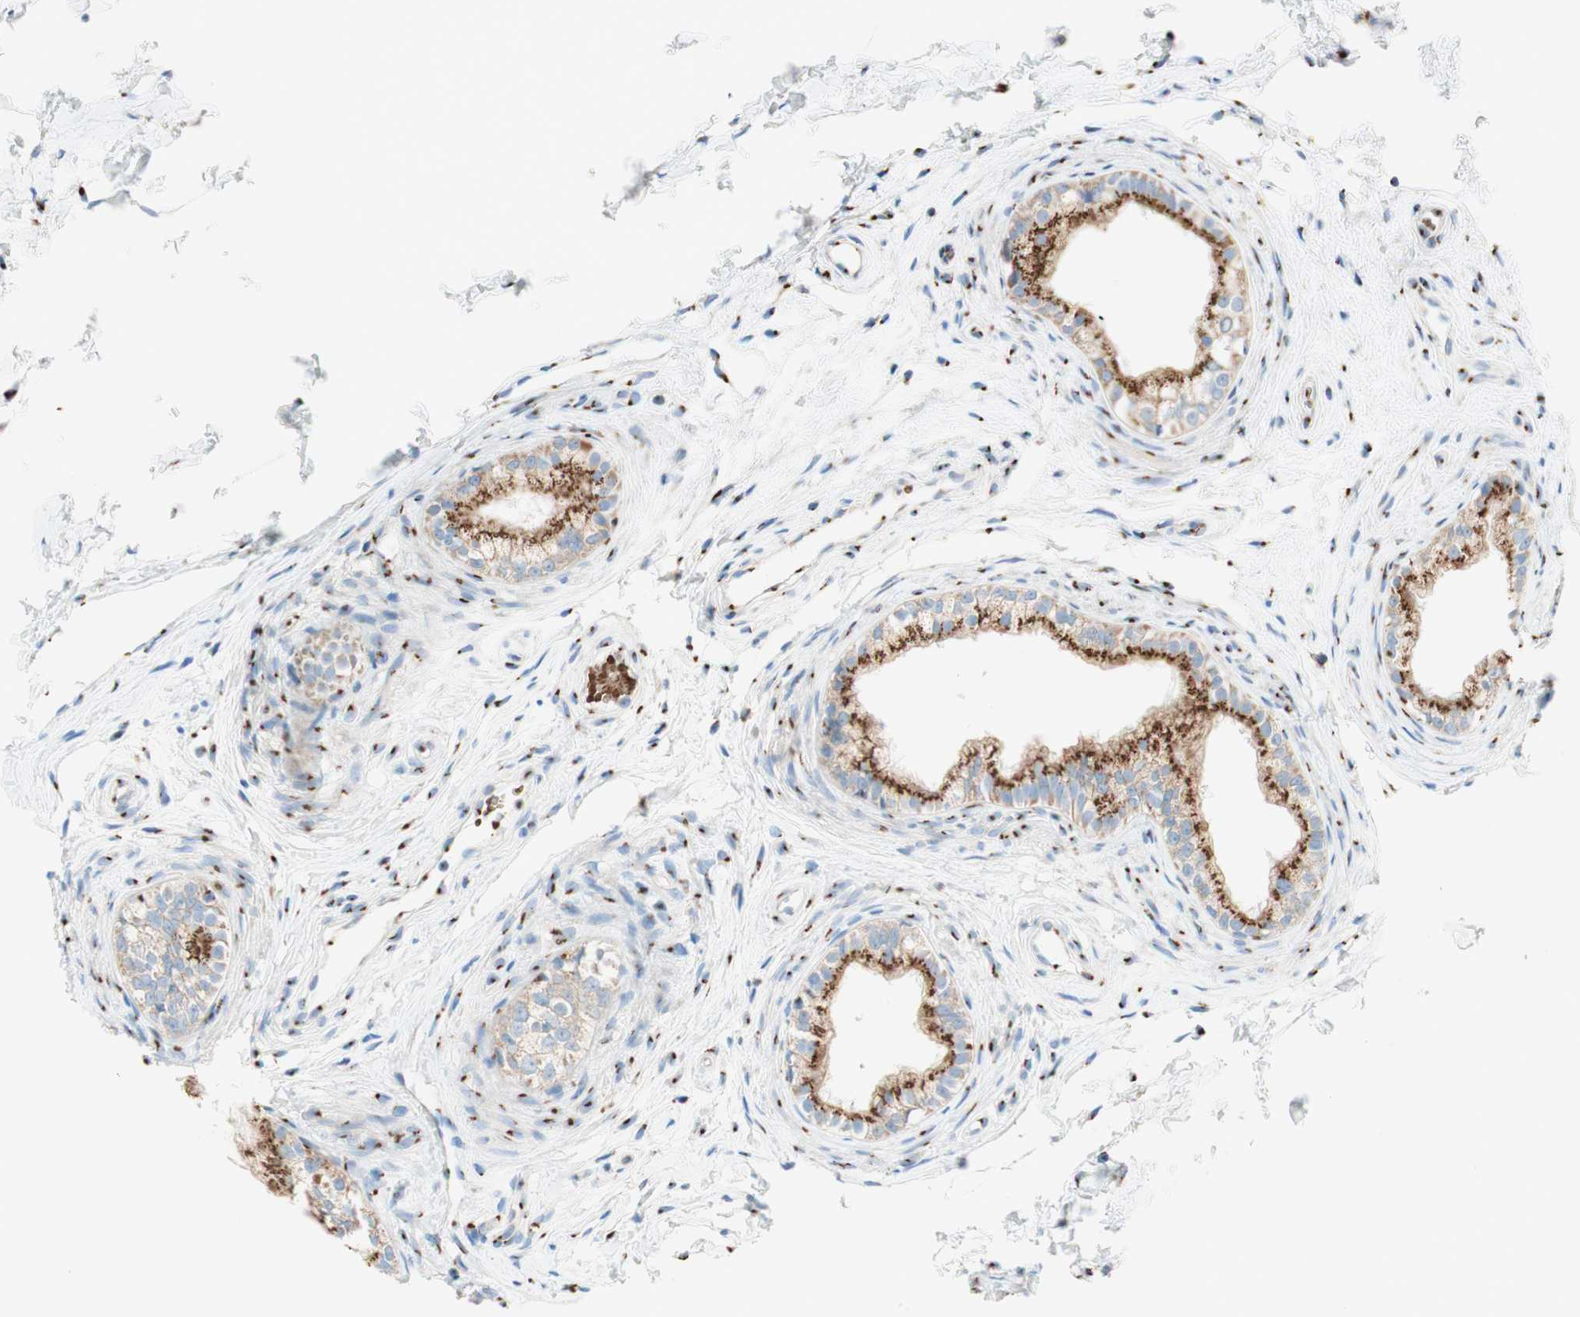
{"staining": {"intensity": "strong", "quantity": ">75%", "location": "cytoplasmic/membranous"}, "tissue": "epididymis", "cell_type": "Glandular cells", "image_type": "normal", "snomed": [{"axis": "morphology", "description": "Normal tissue, NOS"}, {"axis": "topography", "description": "Epididymis"}], "caption": "Immunohistochemical staining of benign epididymis exhibits >75% levels of strong cytoplasmic/membranous protein positivity in about >75% of glandular cells. Nuclei are stained in blue.", "gene": "GOLGB1", "patient": {"sex": "male", "age": 56}}